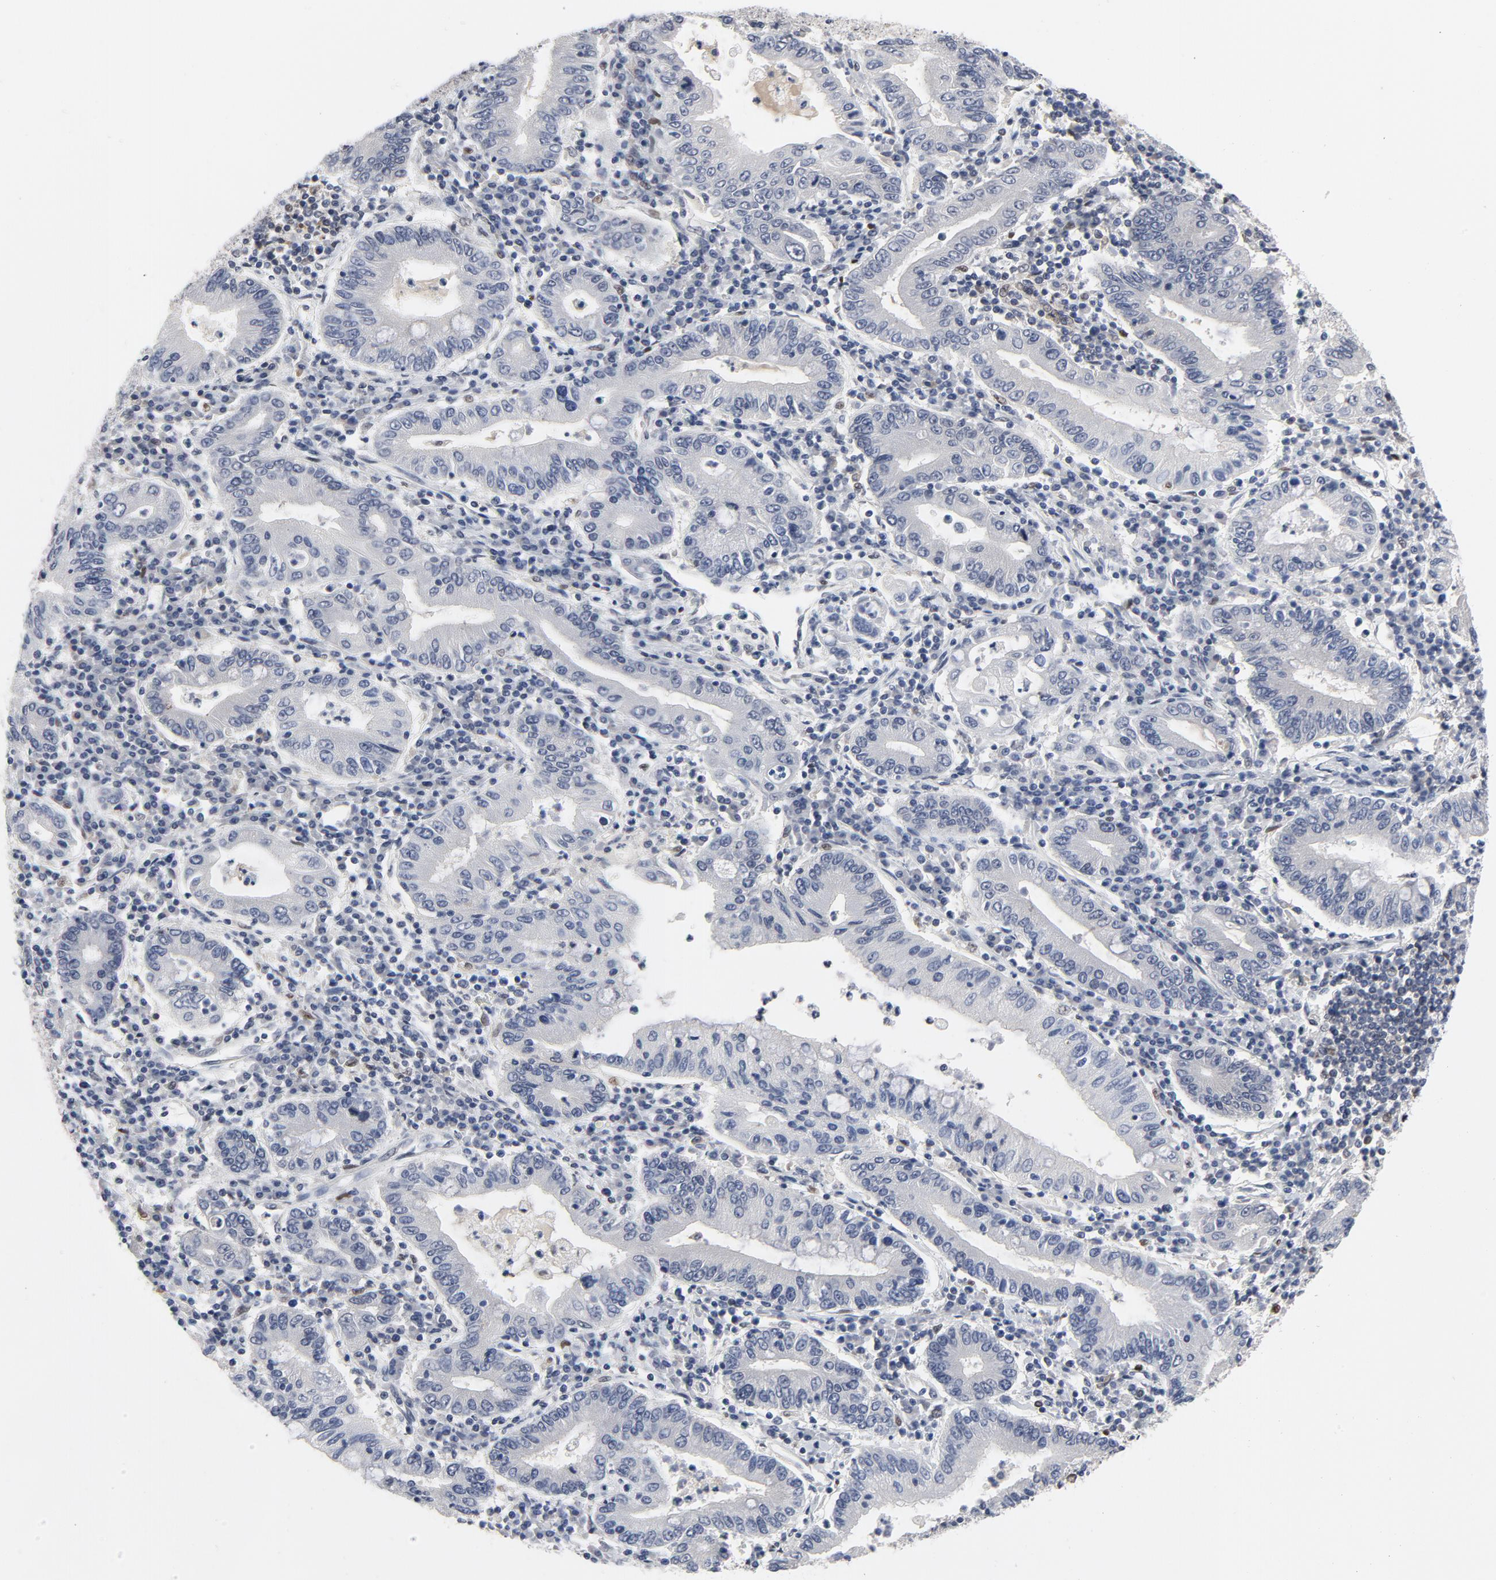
{"staining": {"intensity": "negative", "quantity": "none", "location": "none"}, "tissue": "stomach cancer", "cell_type": "Tumor cells", "image_type": "cancer", "snomed": [{"axis": "morphology", "description": "Normal tissue, NOS"}, {"axis": "morphology", "description": "Adenocarcinoma, NOS"}, {"axis": "topography", "description": "Esophagus"}, {"axis": "topography", "description": "Stomach, upper"}, {"axis": "topography", "description": "Peripheral nerve tissue"}], "caption": "Tumor cells are negative for brown protein staining in stomach cancer (adenocarcinoma).", "gene": "NFKB1", "patient": {"sex": "male", "age": 62}}